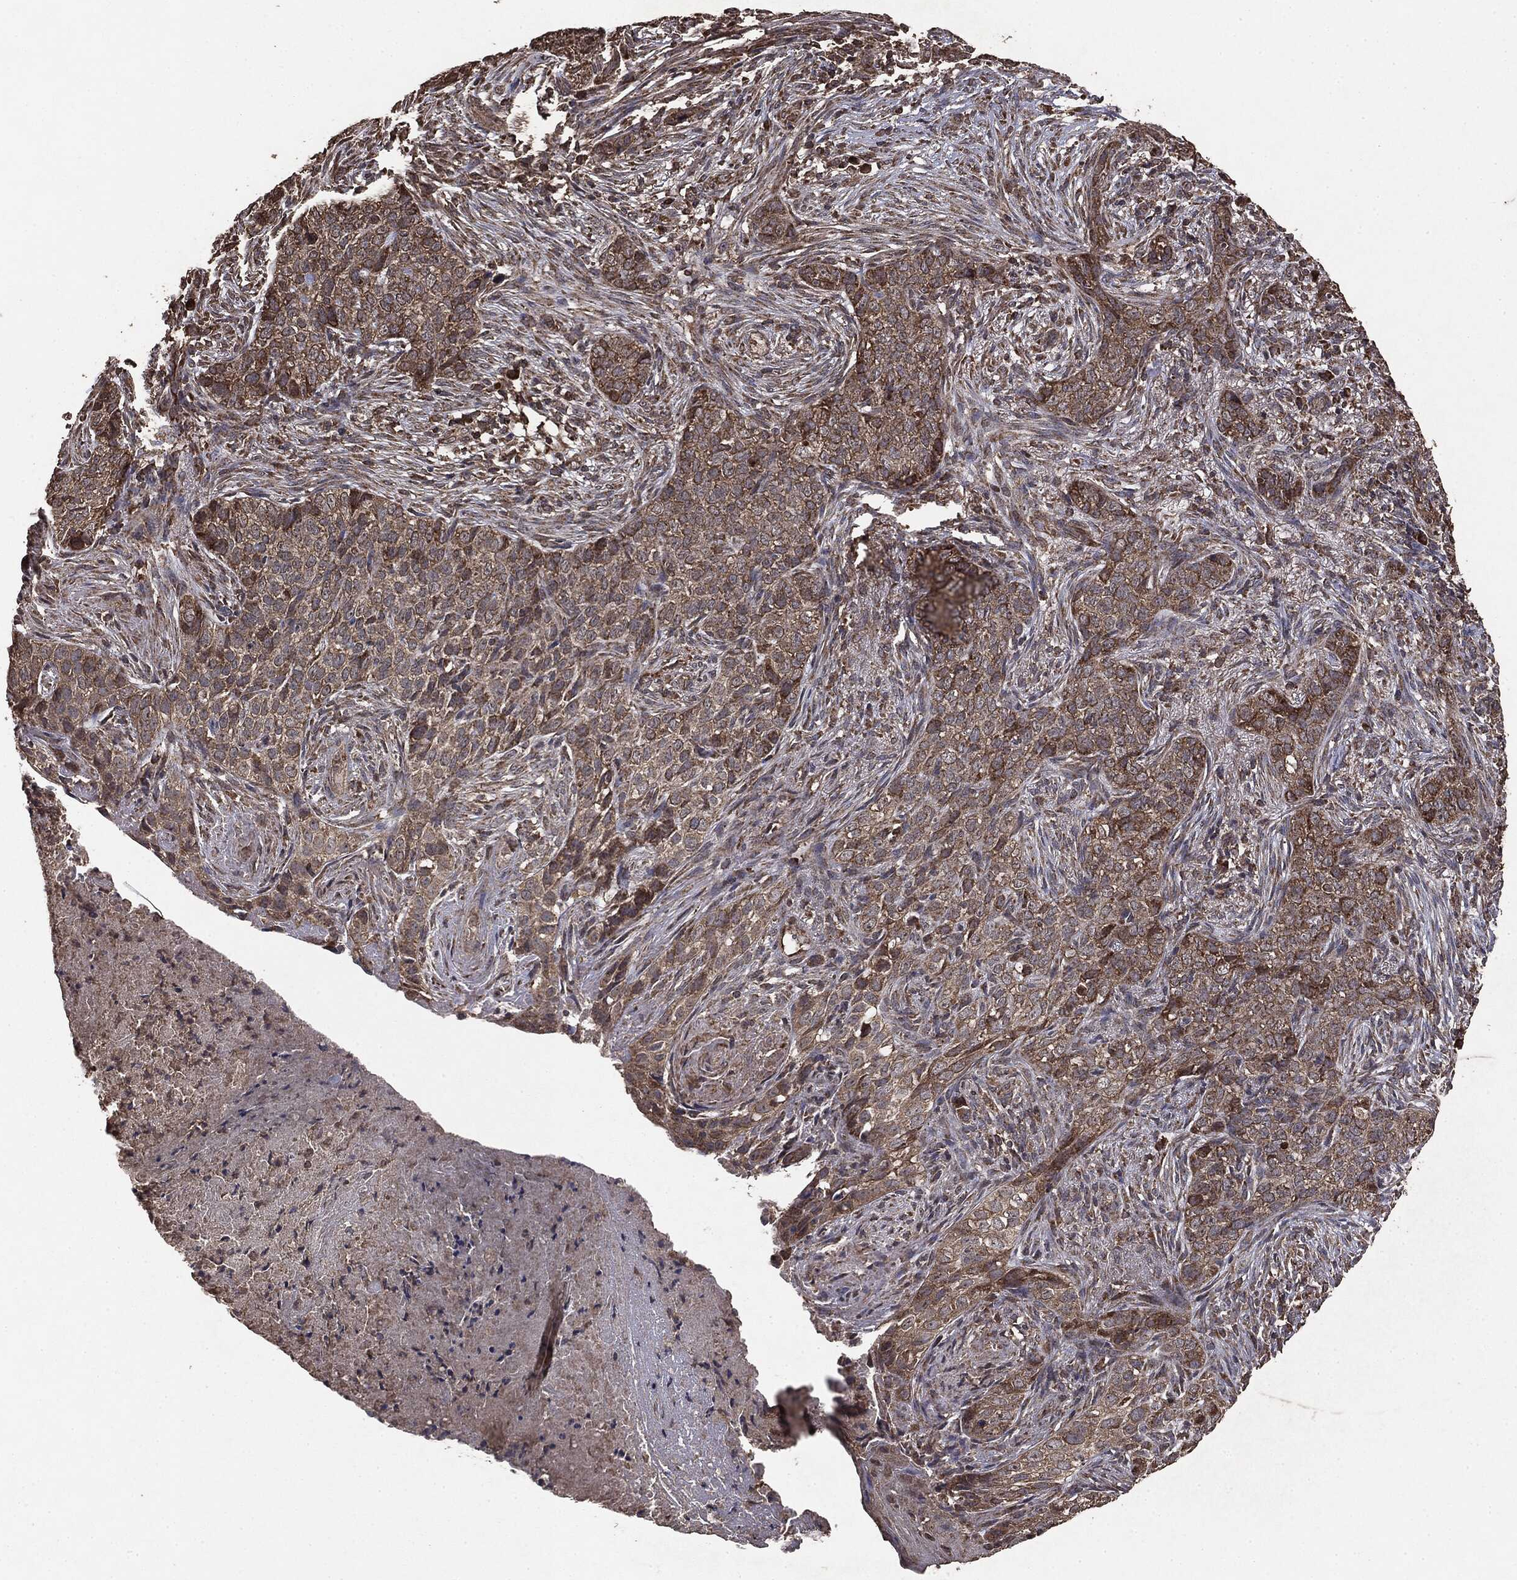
{"staining": {"intensity": "moderate", "quantity": ">75%", "location": "cytoplasmic/membranous"}, "tissue": "skin cancer", "cell_type": "Tumor cells", "image_type": "cancer", "snomed": [{"axis": "morphology", "description": "Squamous cell carcinoma, NOS"}, {"axis": "topography", "description": "Skin"}], "caption": "Immunohistochemical staining of skin squamous cell carcinoma reveals medium levels of moderate cytoplasmic/membranous staining in approximately >75% of tumor cells.", "gene": "MTOR", "patient": {"sex": "male", "age": 88}}